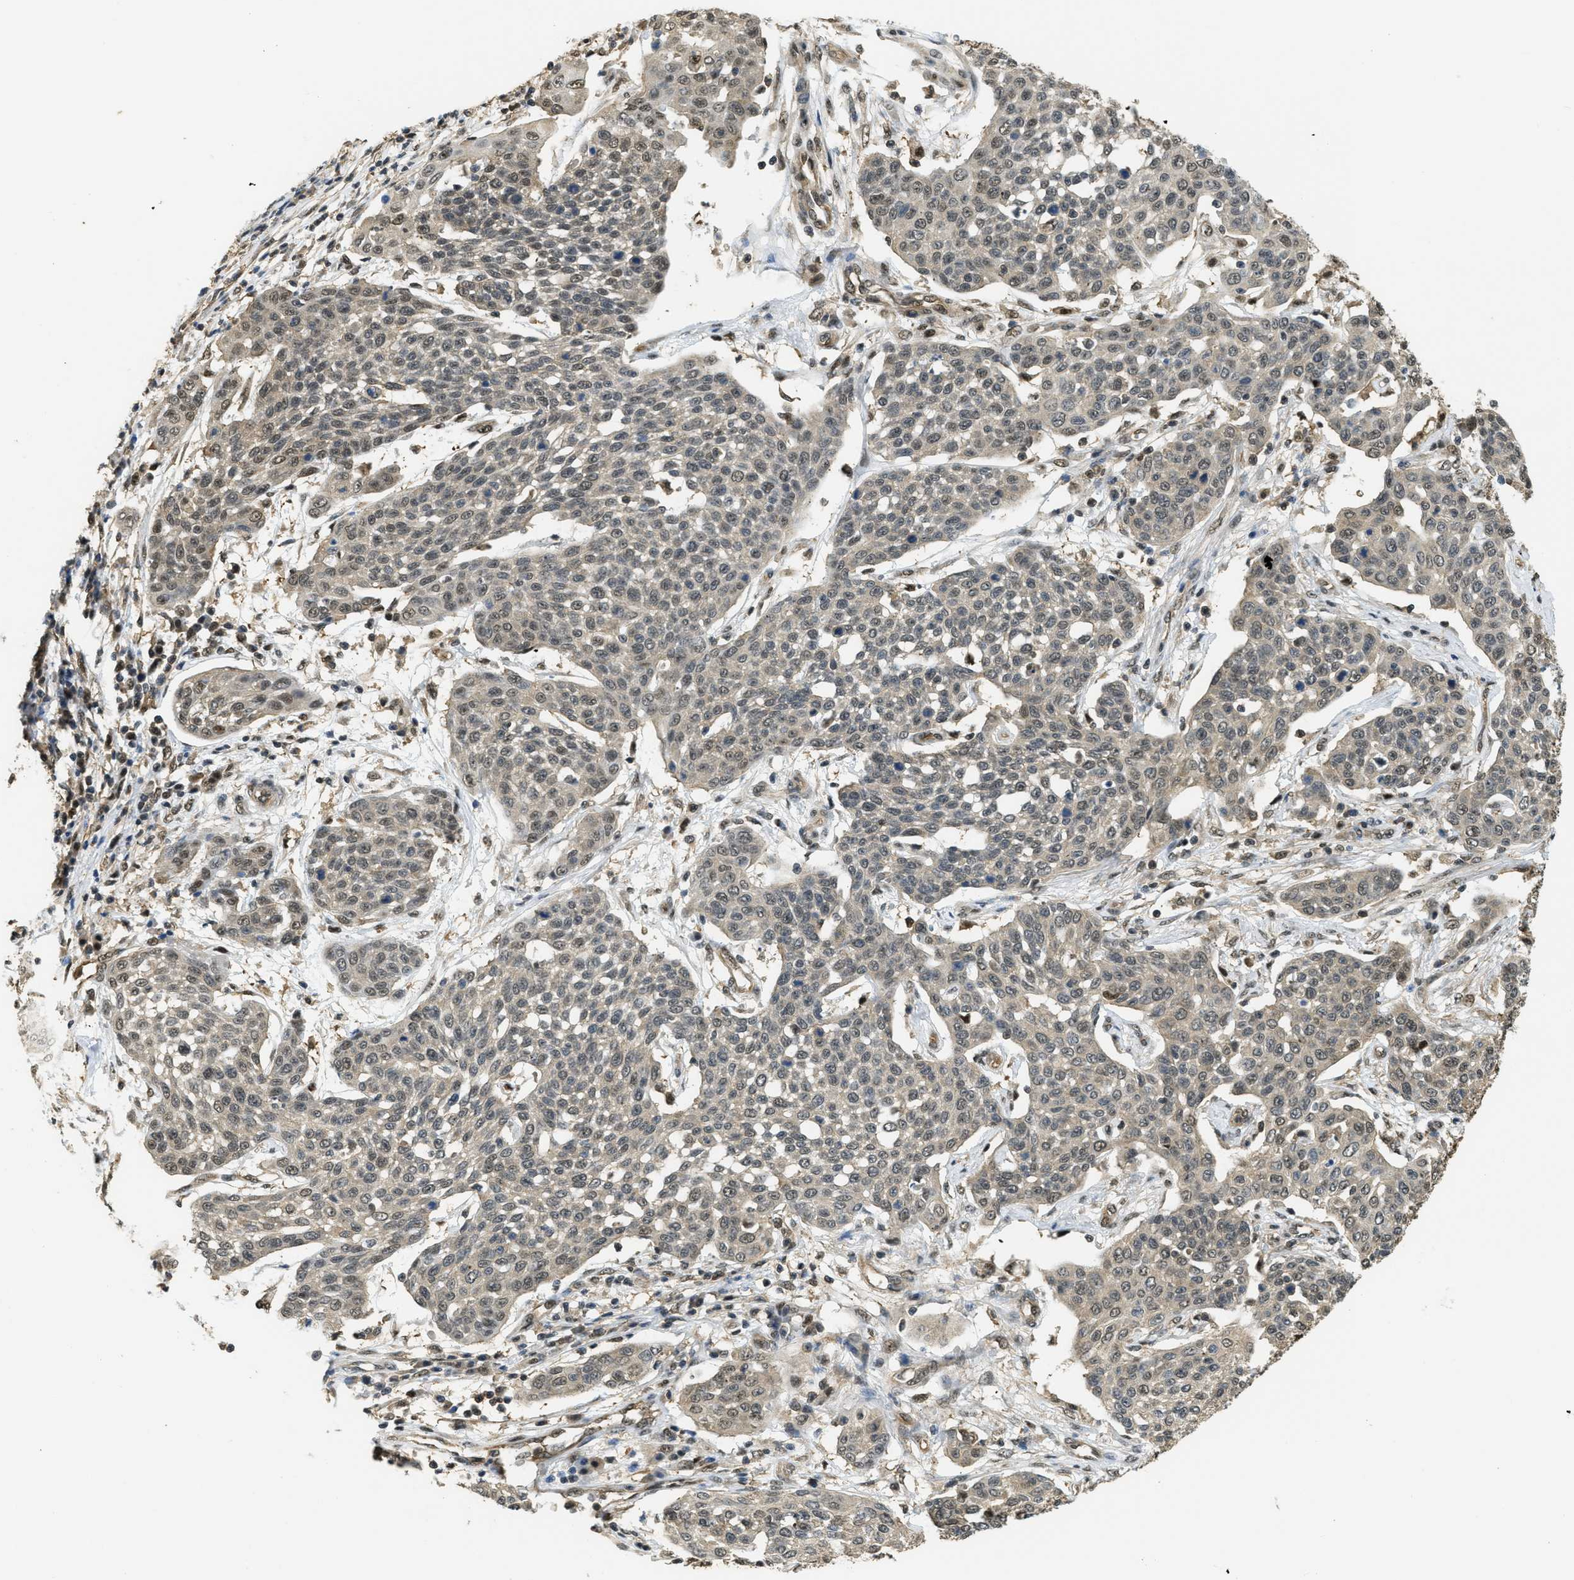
{"staining": {"intensity": "moderate", "quantity": "25%-75%", "location": "nuclear"}, "tissue": "cervical cancer", "cell_type": "Tumor cells", "image_type": "cancer", "snomed": [{"axis": "morphology", "description": "Squamous cell carcinoma, NOS"}, {"axis": "topography", "description": "Cervix"}], "caption": "Cervical squamous cell carcinoma stained with a protein marker demonstrates moderate staining in tumor cells.", "gene": "PSMC5", "patient": {"sex": "female", "age": 34}}